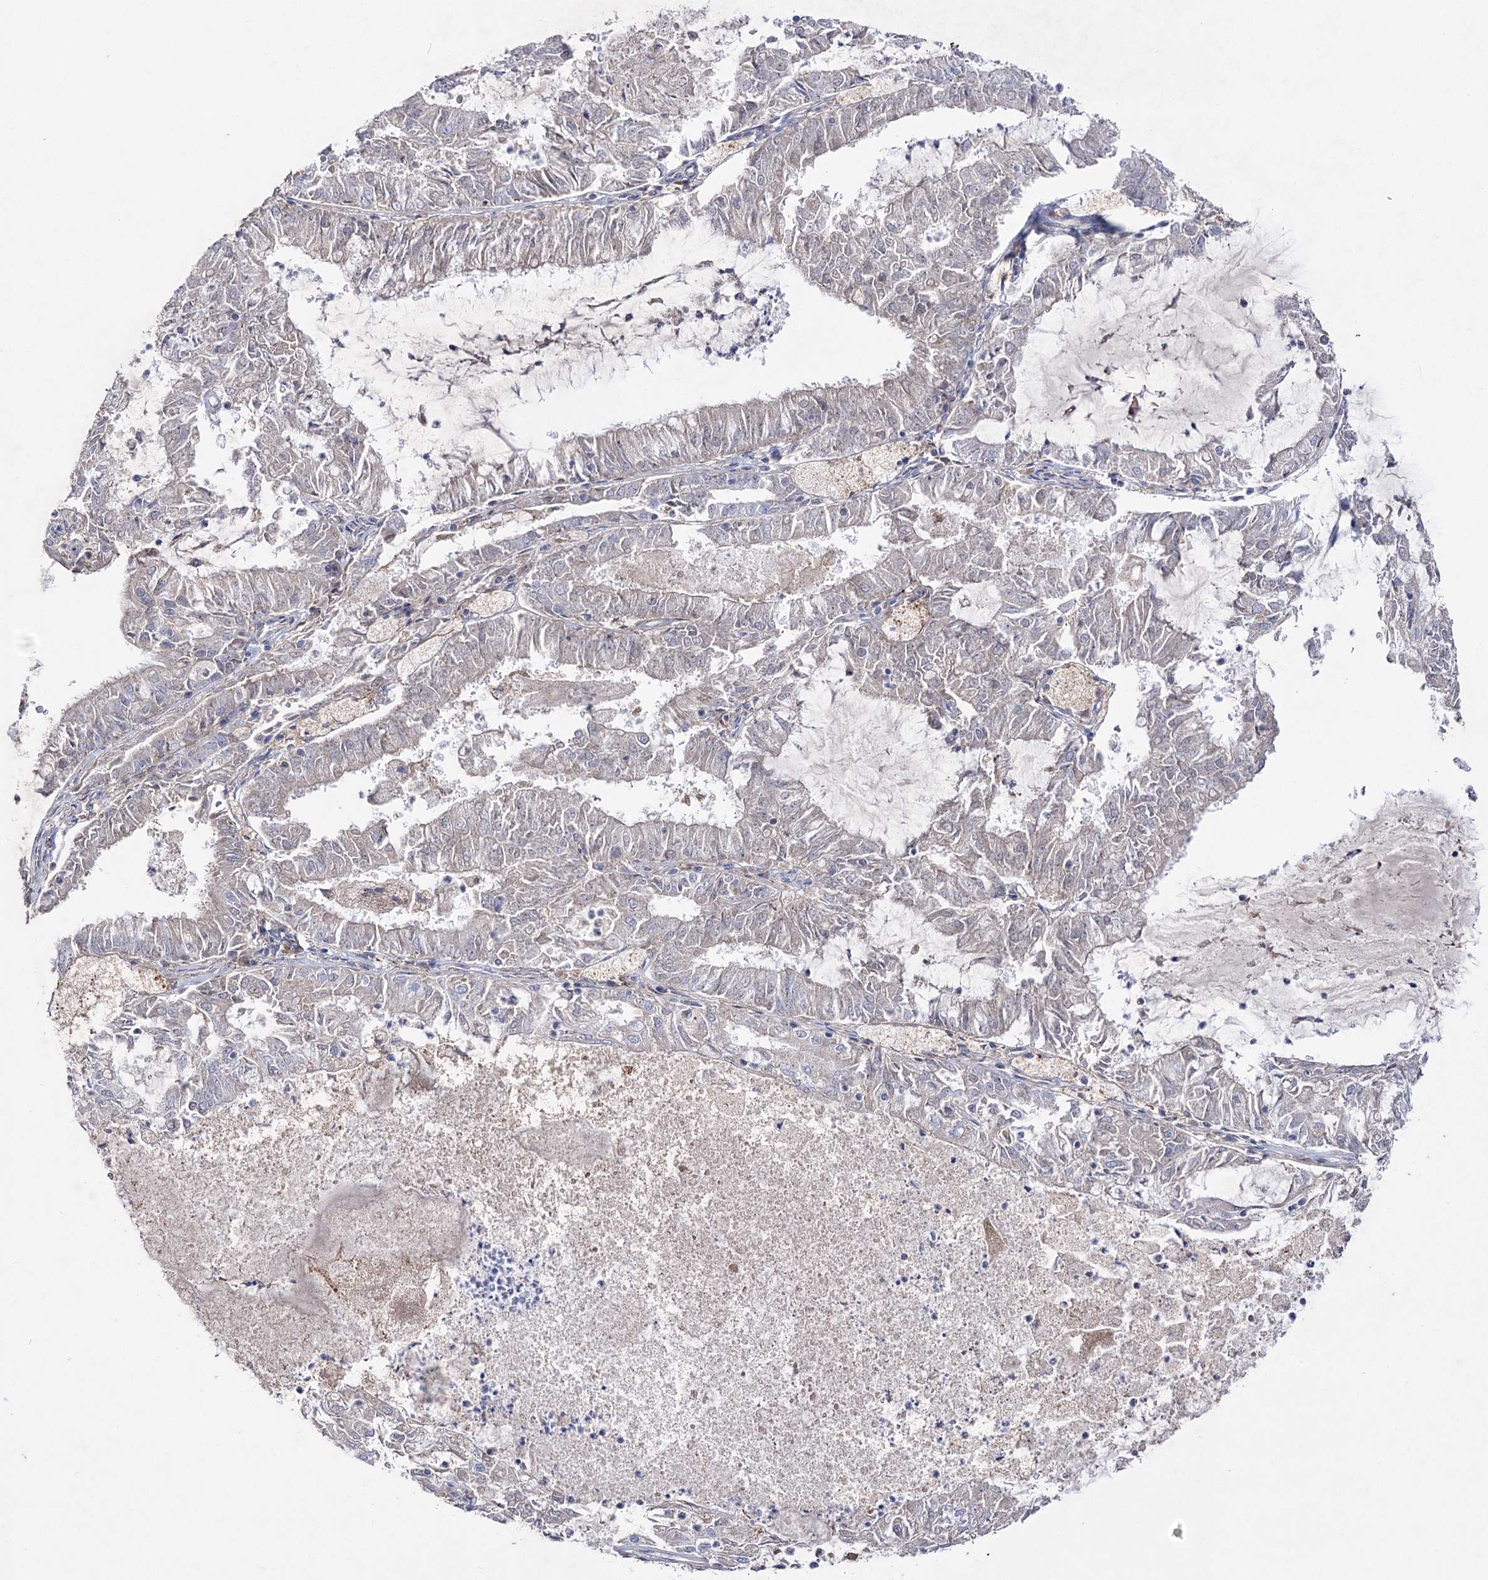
{"staining": {"intensity": "negative", "quantity": "none", "location": "none"}, "tissue": "endometrial cancer", "cell_type": "Tumor cells", "image_type": "cancer", "snomed": [{"axis": "morphology", "description": "Adenocarcinoma, NOS"}, {"axis": "topography", "description": "Endometrium"}], "caption": "High power microscopy histopathology image of an immunohistochemistry (IHC) image of adenocarcinoma (endometrial), revealing no significant positivity in tumor cells.", "gene": "NAGLU", "patient": {"sex": "female", "age": 57}}